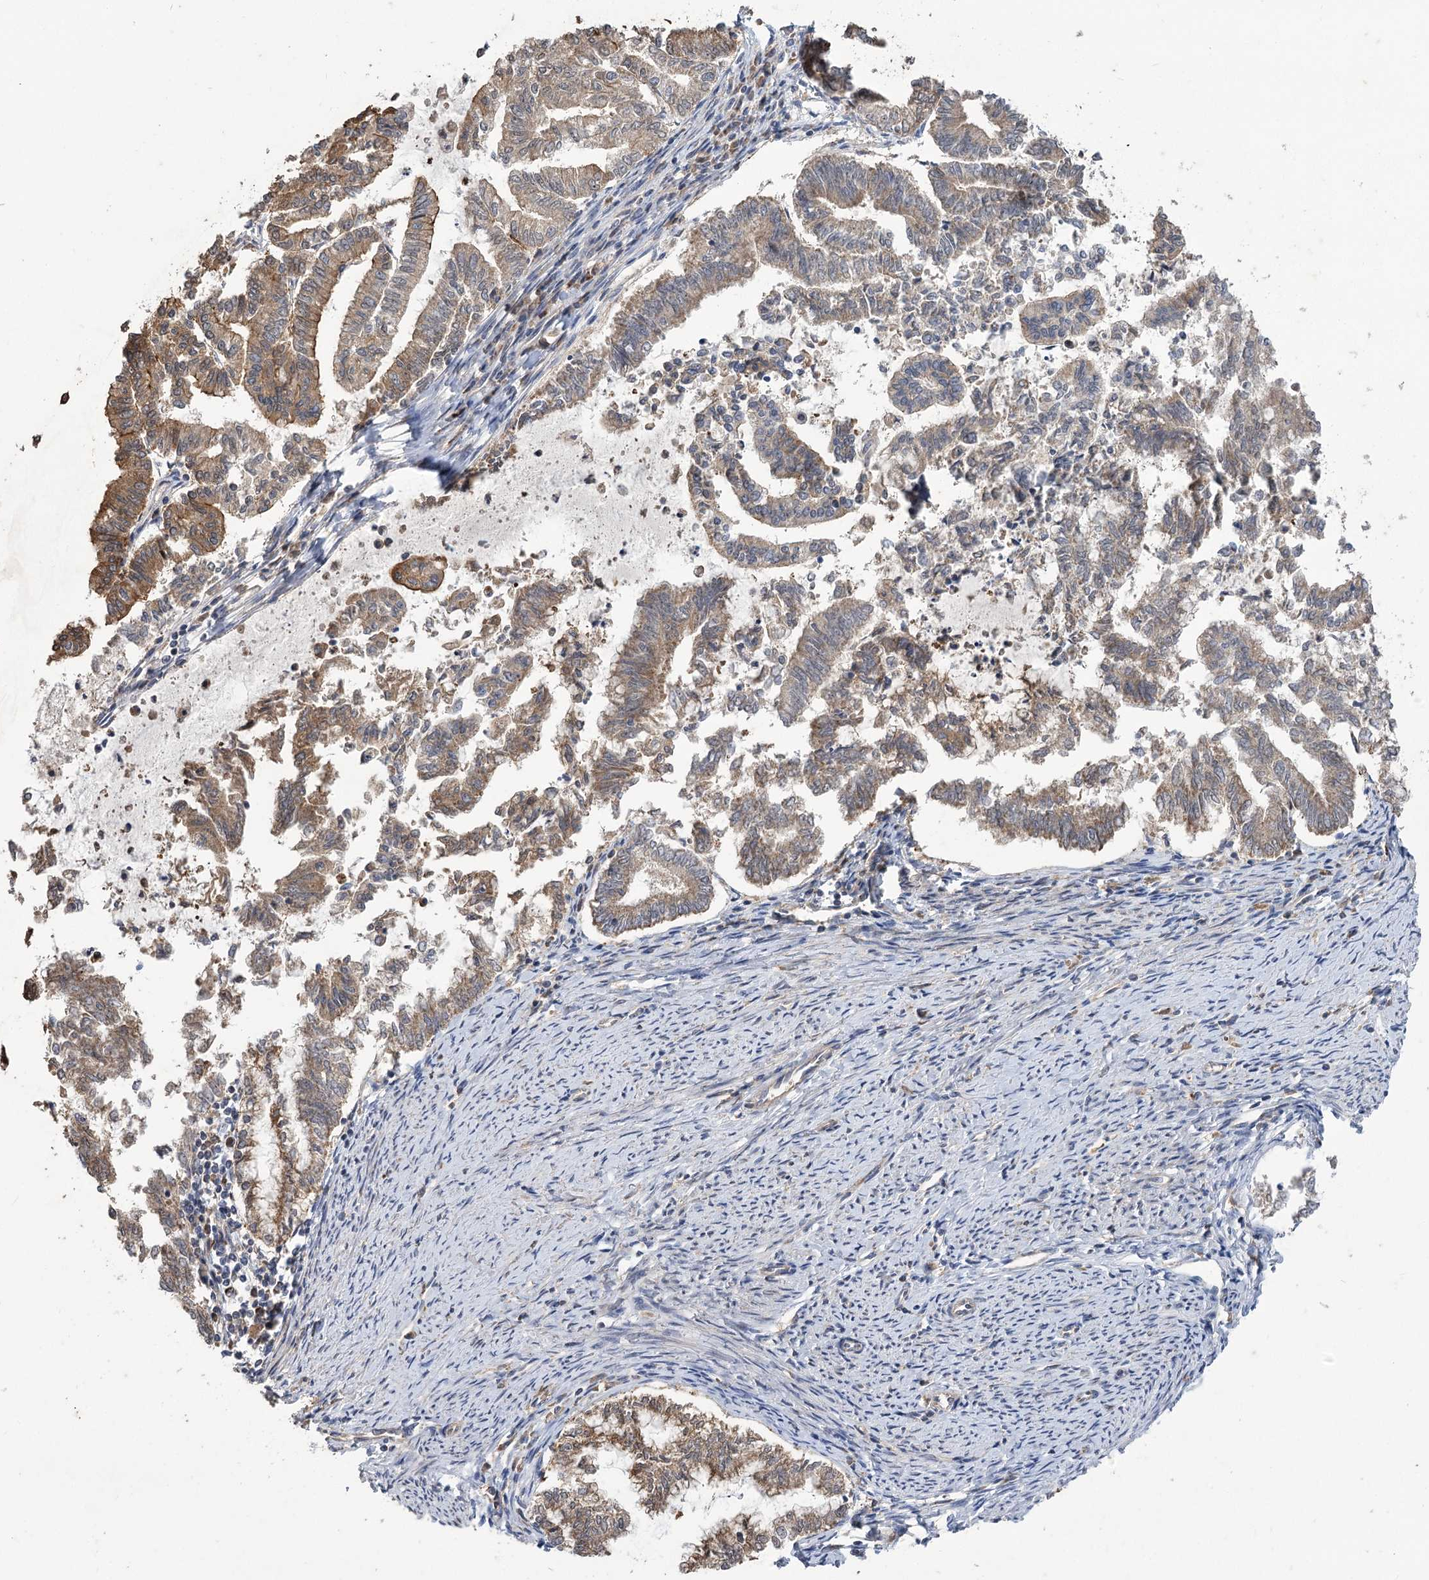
{"staining": {"intensity": "moderate", "quantity": ">75%", "location": "cytoplasmic/membranous"}, "tissue": "endometrial cancer", "cell_type": "Tumor cells", "image_type": "cancer", "snomed": [{"axis": "morphology", "description": "Adenocarcinoma, NOS"}, {"axis": "topography", "description": "Endometrium"}], "caption": "A brown stain shows moderate cytoplasmic/membranous positivity of a protein in human endometrial cancer tumor cells.", "gene": "CARD19", "patient": {"sex": "female", "age": 79}}